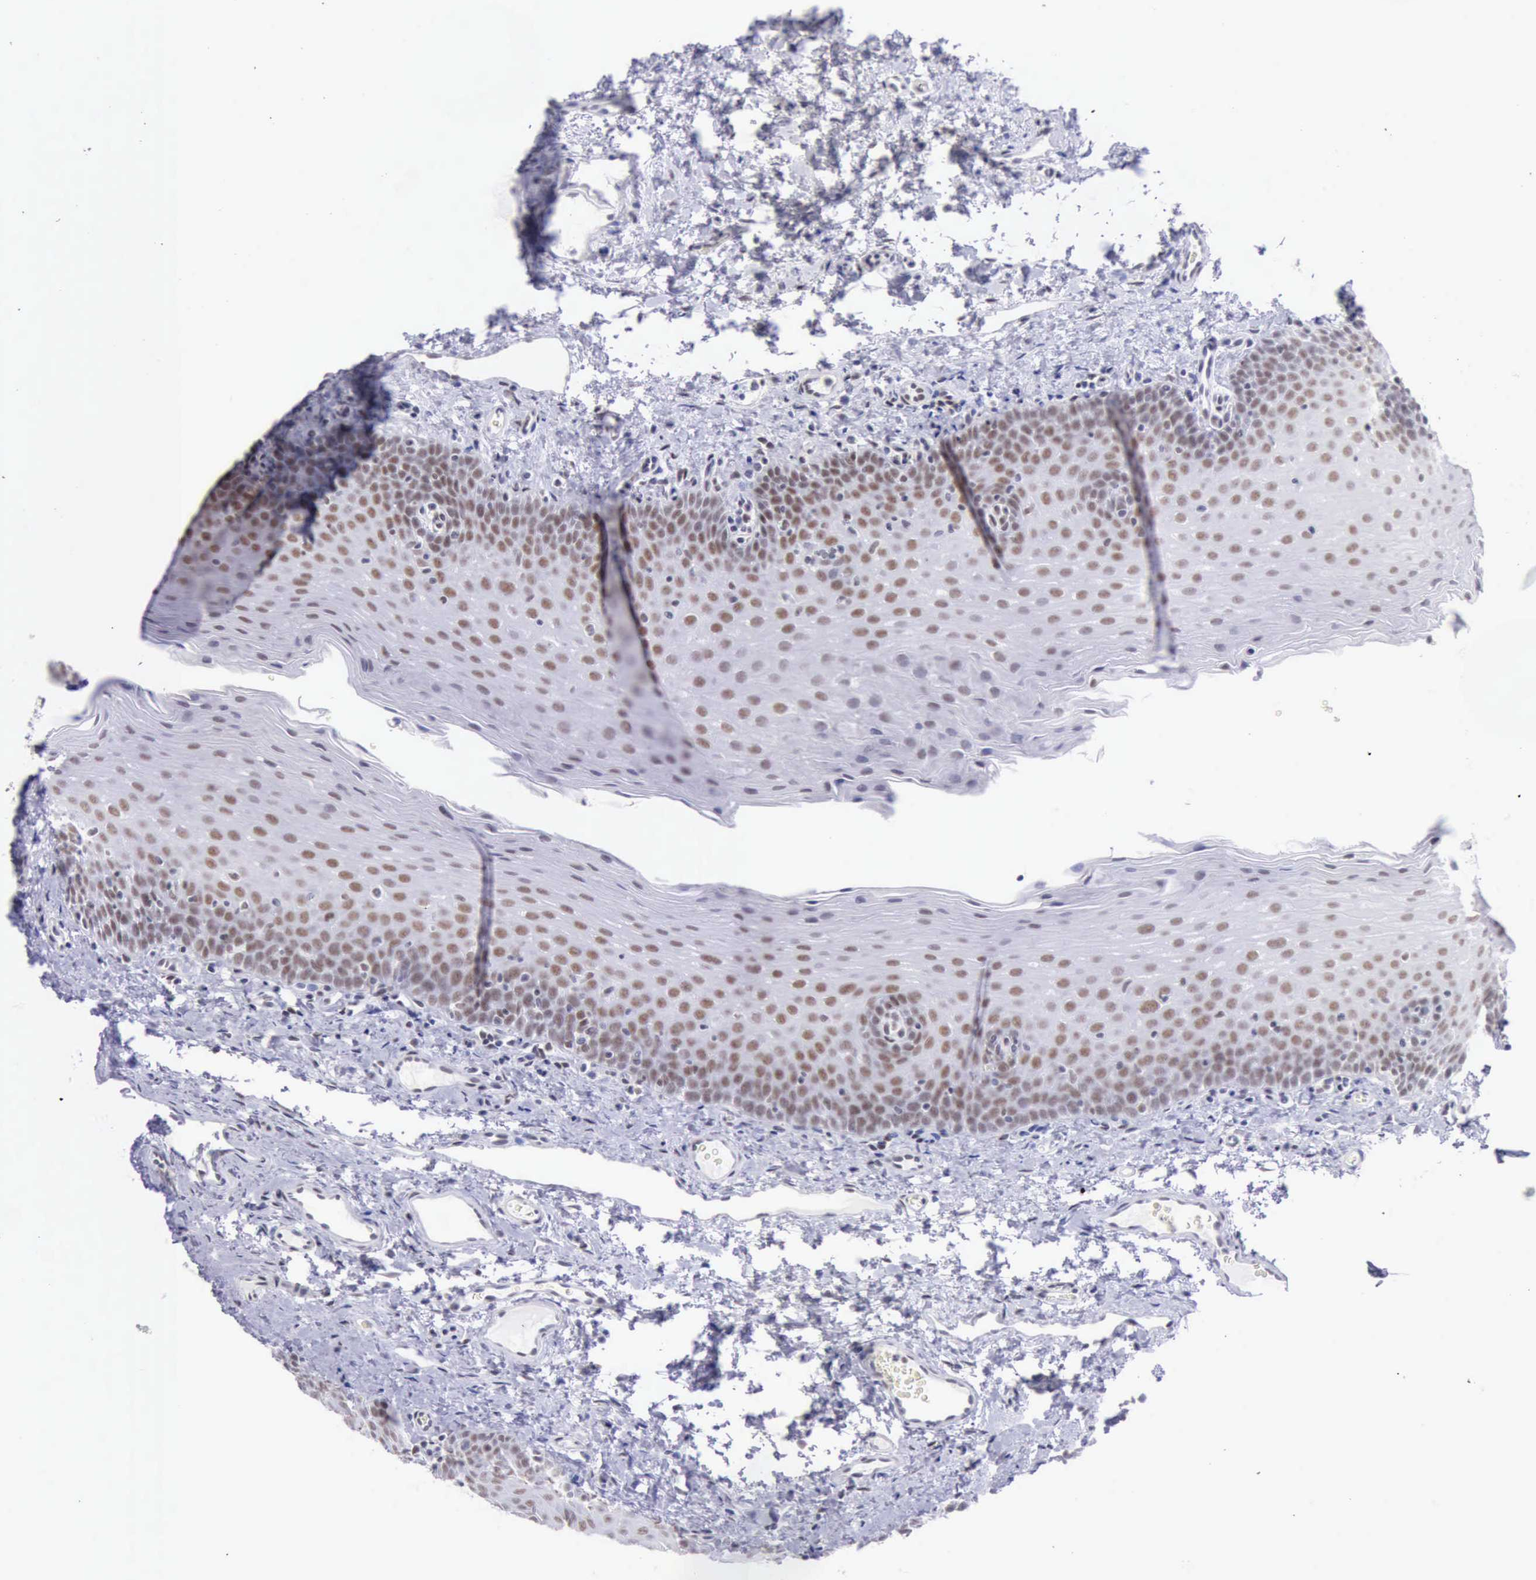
{"staining": {"intensity": "weak", "quantity": "25%-75%", "location": "nuclear"}, "tissue": "oral mucosa", "cell_type": "Squamous epithelial cells", "image_type": "normal", "snomed": [{"axis": "morphology", "description": "Normal tissue, NOS"}, {"axis": "topography", "description": "Oral tissue"}], "caption": "This is a micrograph of immunohistochemistry staining of normal oral mucosa, which shows weak expression in the nuclear of squamous epithelial cells.", "gene": "EP300", "patient": {"sex": "male", "age": 20}}